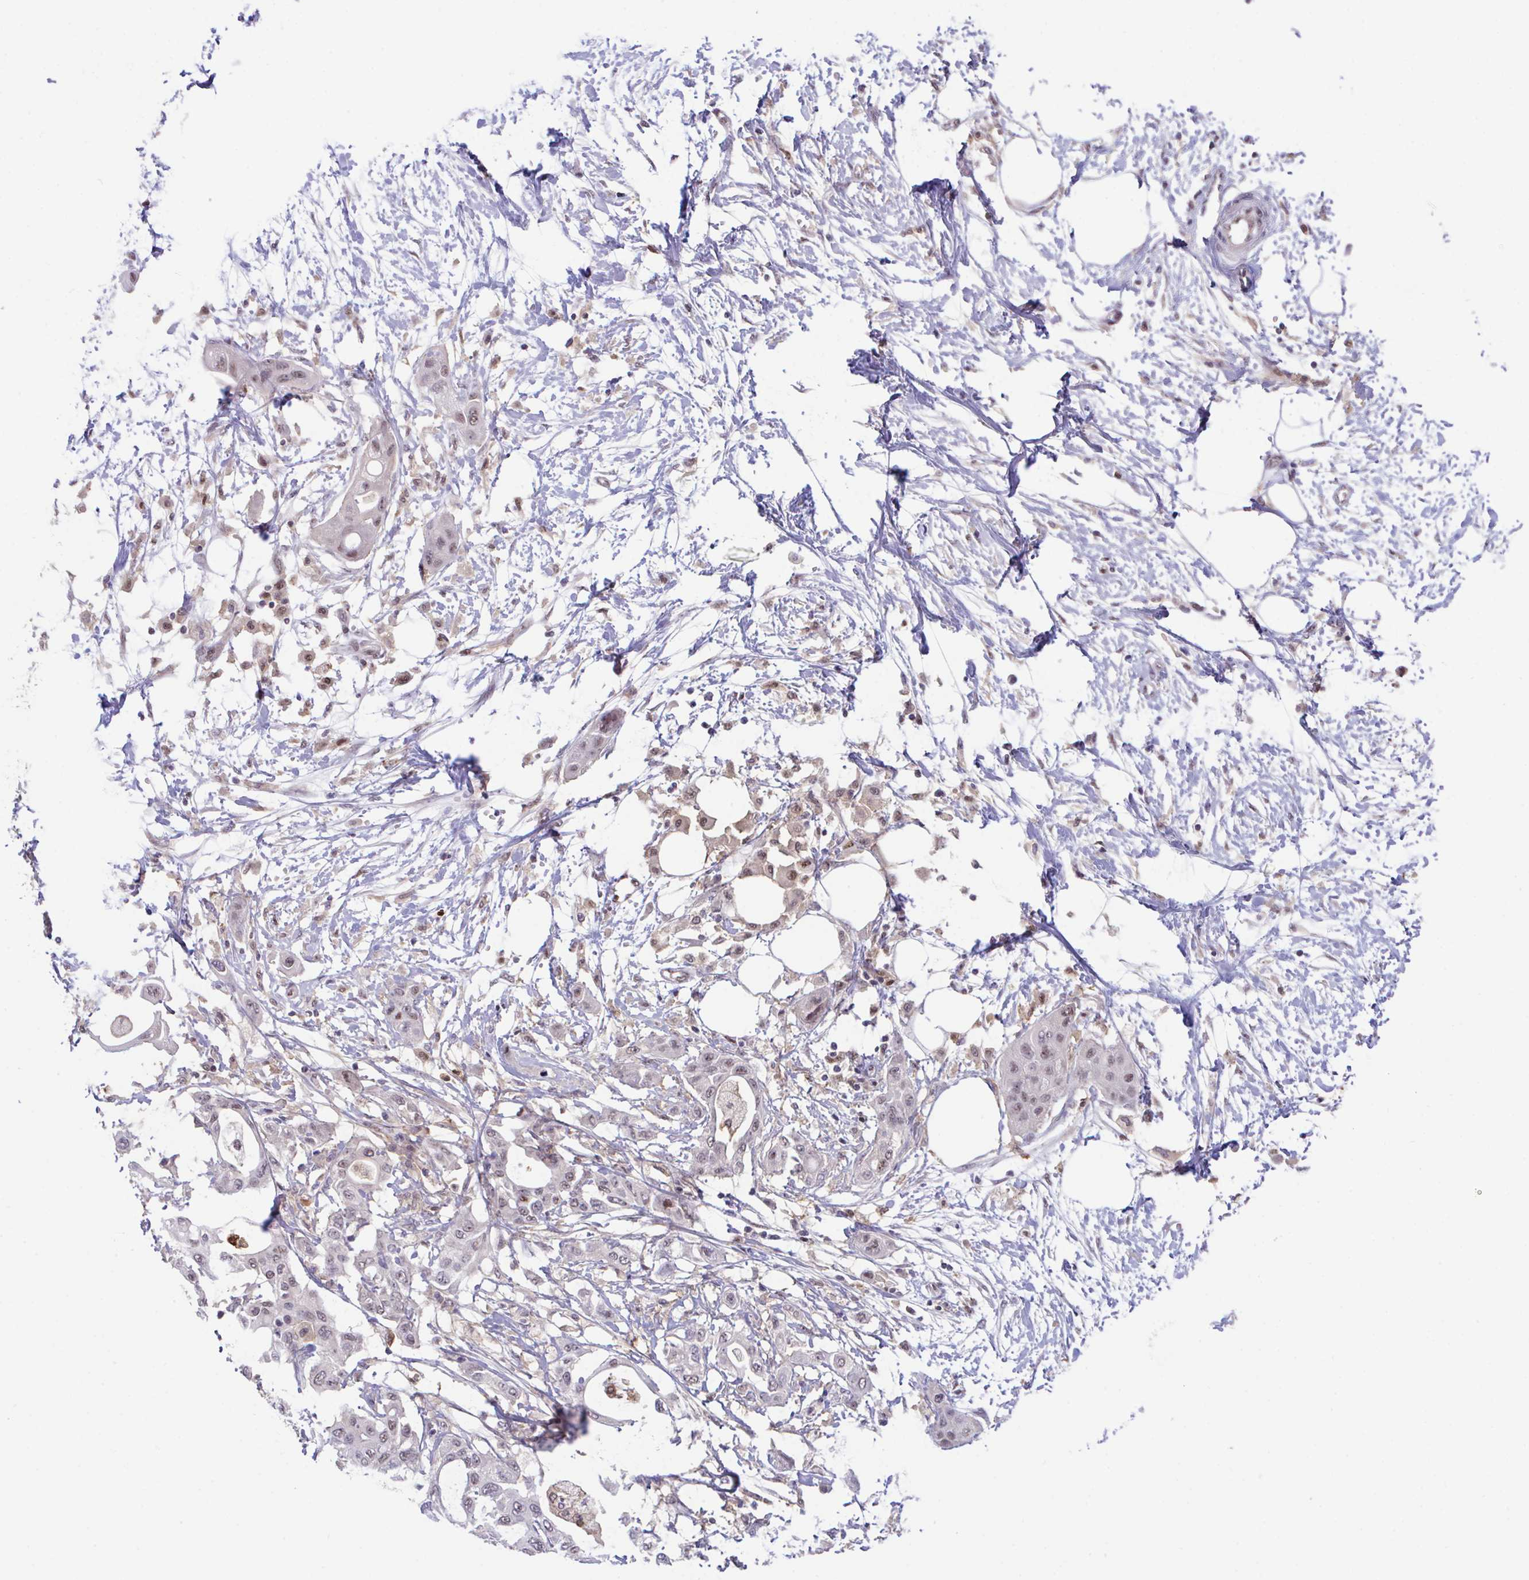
{"staining": {"intensity": "moderate", "quantity": "<25%", "location": "nuclear"}, "tissue": "pancreatic cancer", "cell_type": "Tumor cells", "image_type": "cancer", "snomed": [{"axis": "morphology", "description": "Adenocarcinoma, NOS"}, {"axis": "topography", "description": "Pancreas"}], "caption": "Immunohistochemical staining of pancreatic cancer (adenocarcinoma) shows moderate nuclear protein staining in approximately <25% of tumor cells.", "gene": "OR6K3", "patient": {"sex": "male", "age": 68}}